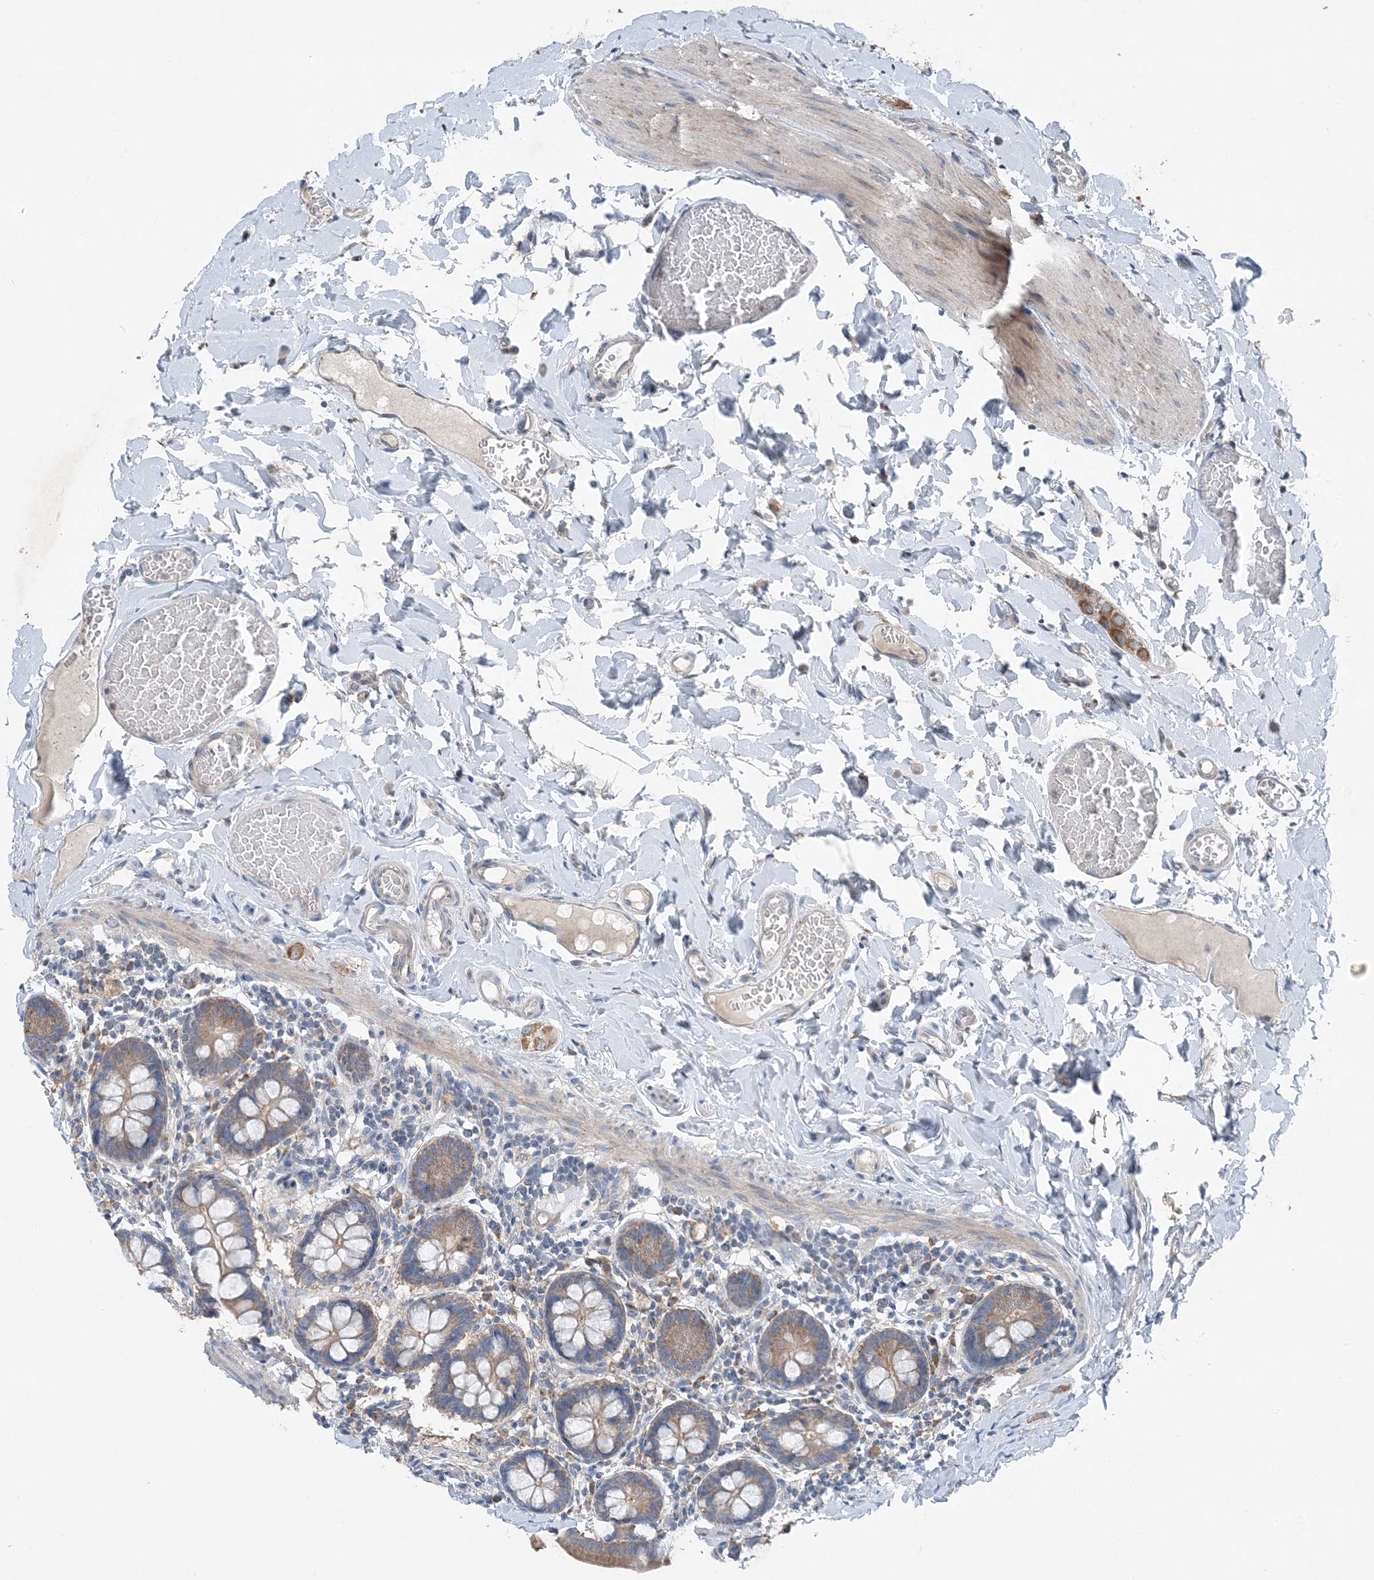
{"staining": {"intensity": "moderate", "quantity": "25%-75%", "location": "cytoplasmic/membranous"}, "tissue": "small intestine", "cell_type": "Glandular cells", "image_type": "normal", "snomed": [{"axis": "morphology", "description": "Normal tissue, NOS"}, {"axis": "topography", "description": "Small intestine"}], "caption": "Immunohistochemical staining of unremarkable human small intestine displays 25%-75% levels of moderate cytoplasmic/membranous protein staining in approximately 25%-75% of glandular cells. Using DAB (brown) and hematoxylin (blue) stains, captured at high magnification using brightfield microscopy.", "gene": "DHX30", "patient": {"sex": "male", "age": 41}}